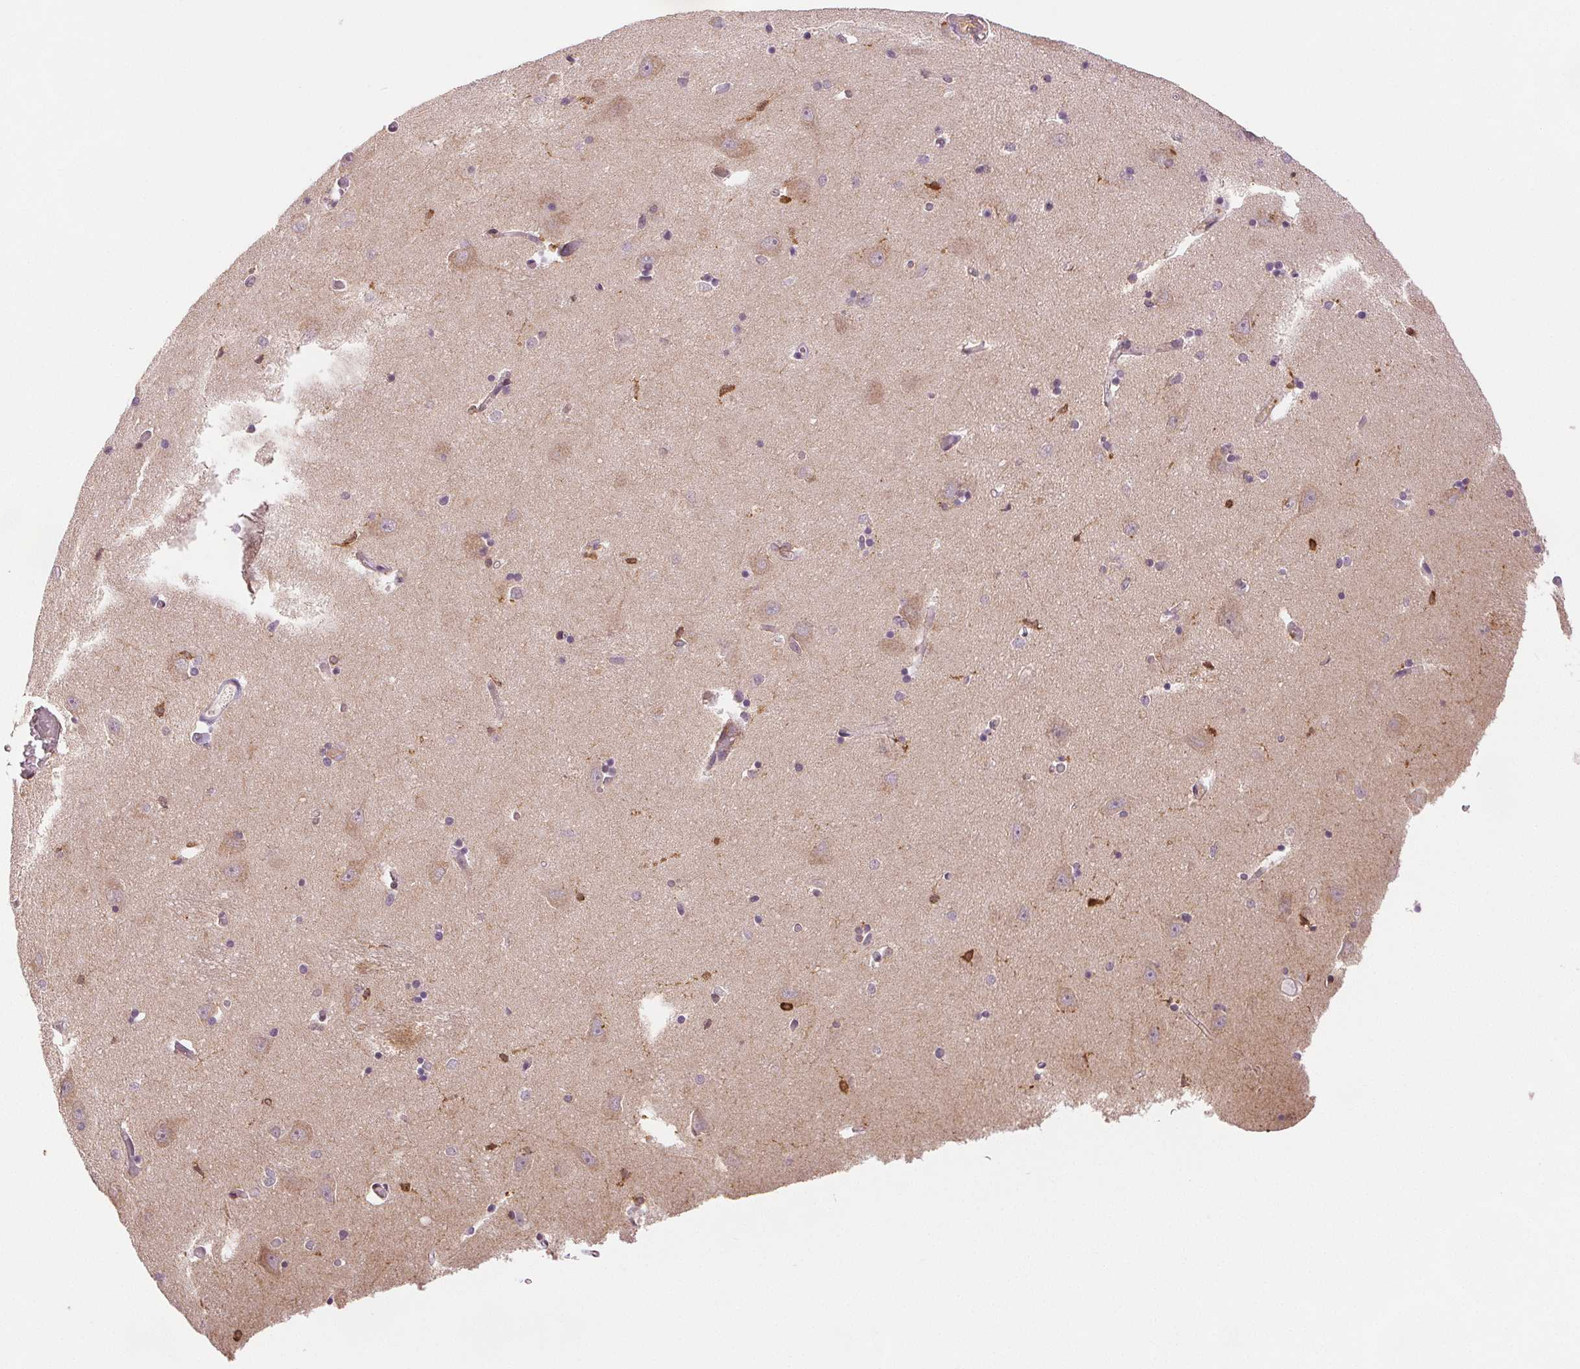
{"staining": {"intensity": "weak", "quantity": "25%-75%", "location": "cytoplasmic/membranous"}, "tissue": "caudate", "cell_type": "Glial cells", "image_type": "normal", "snomed": [{"axis": "morphology", "description": "Normal tissue, NOS"}, {"axis": "topography", "description": "Lateral ventricle wall"}, {"axis": "topography", "description": "Hippocampus"}], "caption": "DAB immunohistochemical staining of normal caudate shows weak cytoplasmic/membranous protein positivity in about 25%-75% of glial cells.", "gene": "DIAPH2", "patient": {"sex": "female", "age": 63}}